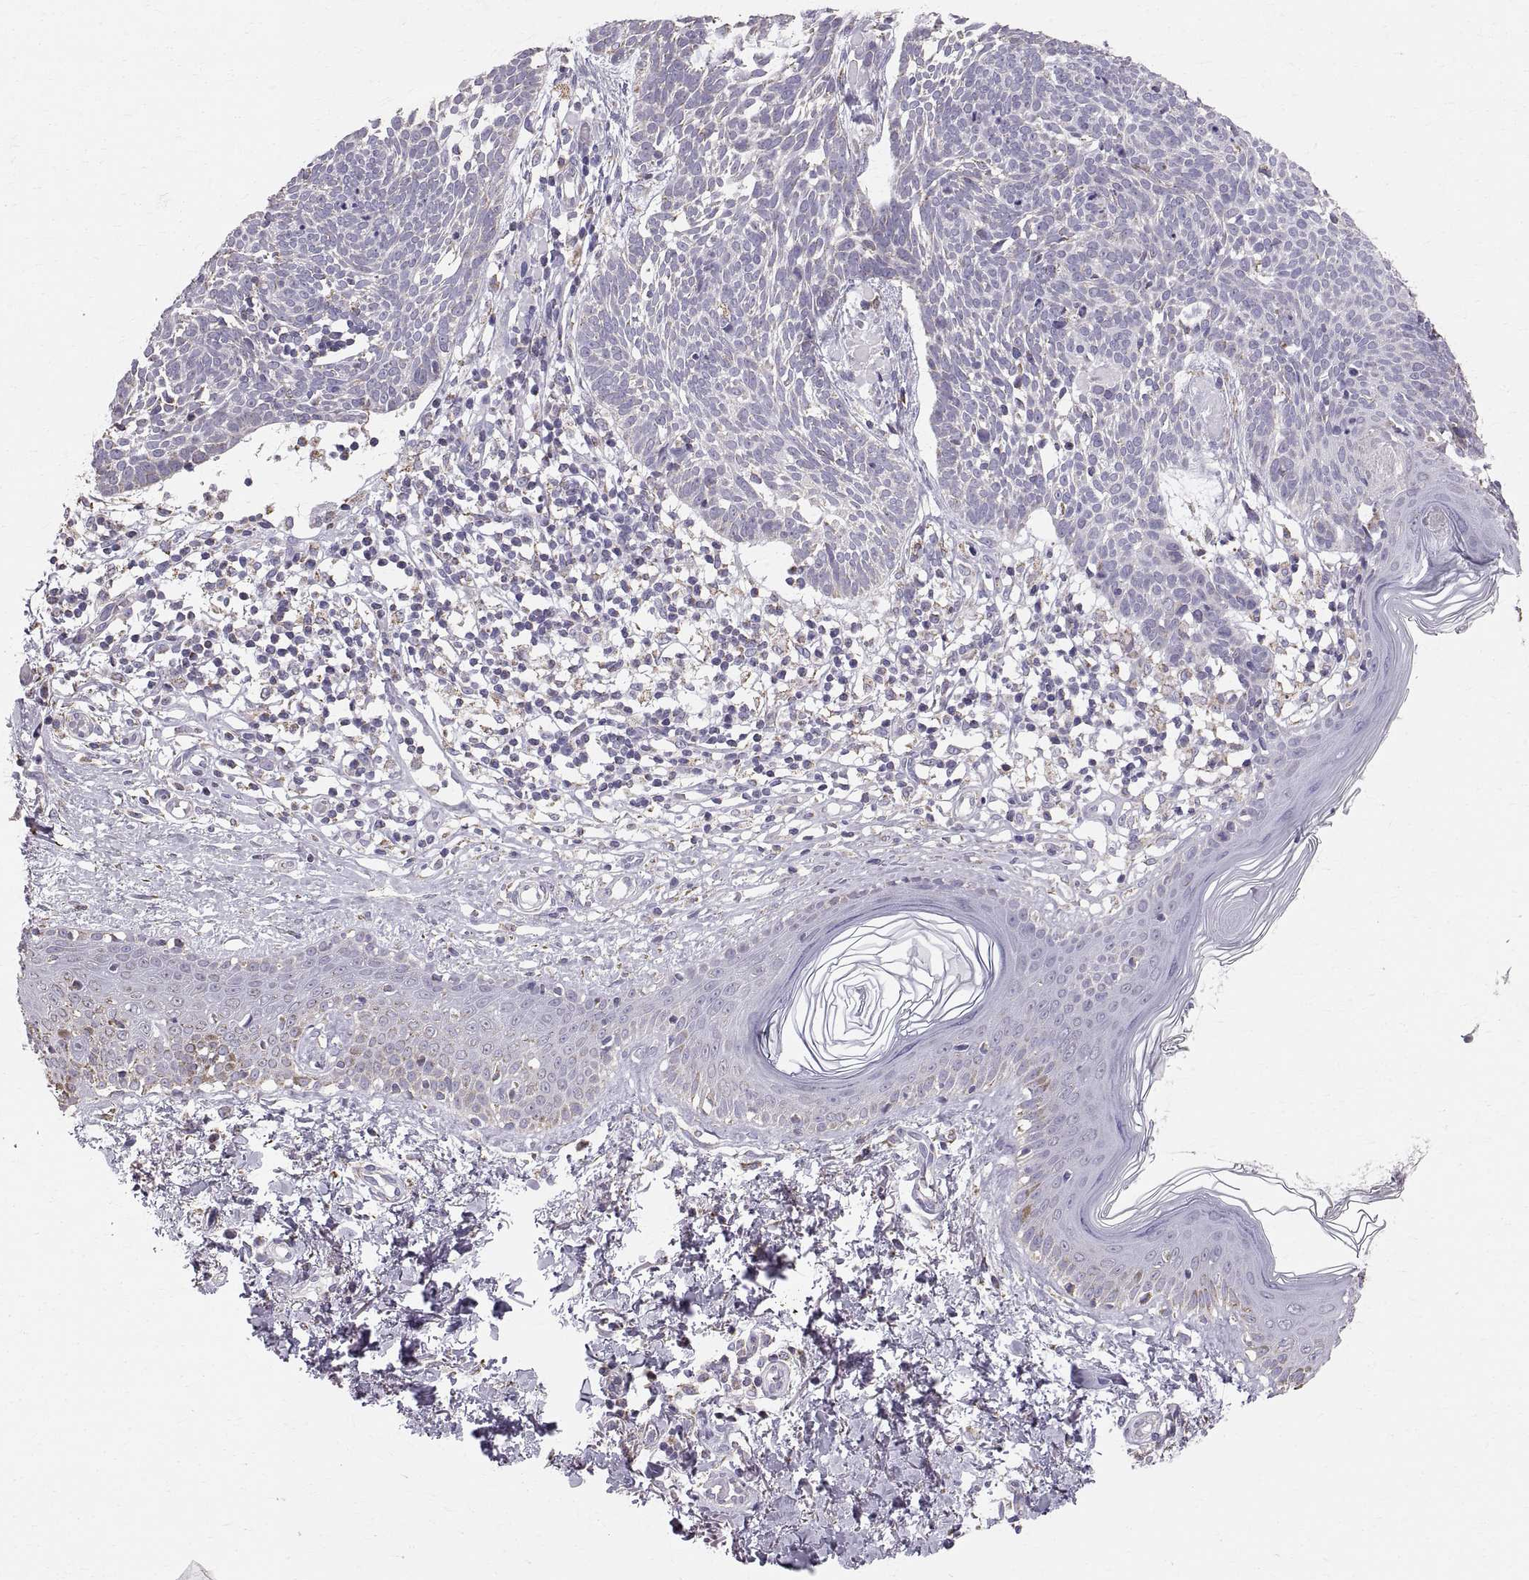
{"staining": {"intensity": "negative", "quantity": "none", "location": "none"}, "tissue": "skin cancer", "cell_type": "Tumor cells", "image_type": "cancer", "snomed": [{"axis": "morphology", "description": "Basal cell carcinoma"}, {"axis": "topography", "description": "Skin"}], "caption": "Histopathology image shows no significant protein staining in tumor cells of skin cancer.", "gene": "STMND1", "patient": {"sex": "male", "age": 85}}